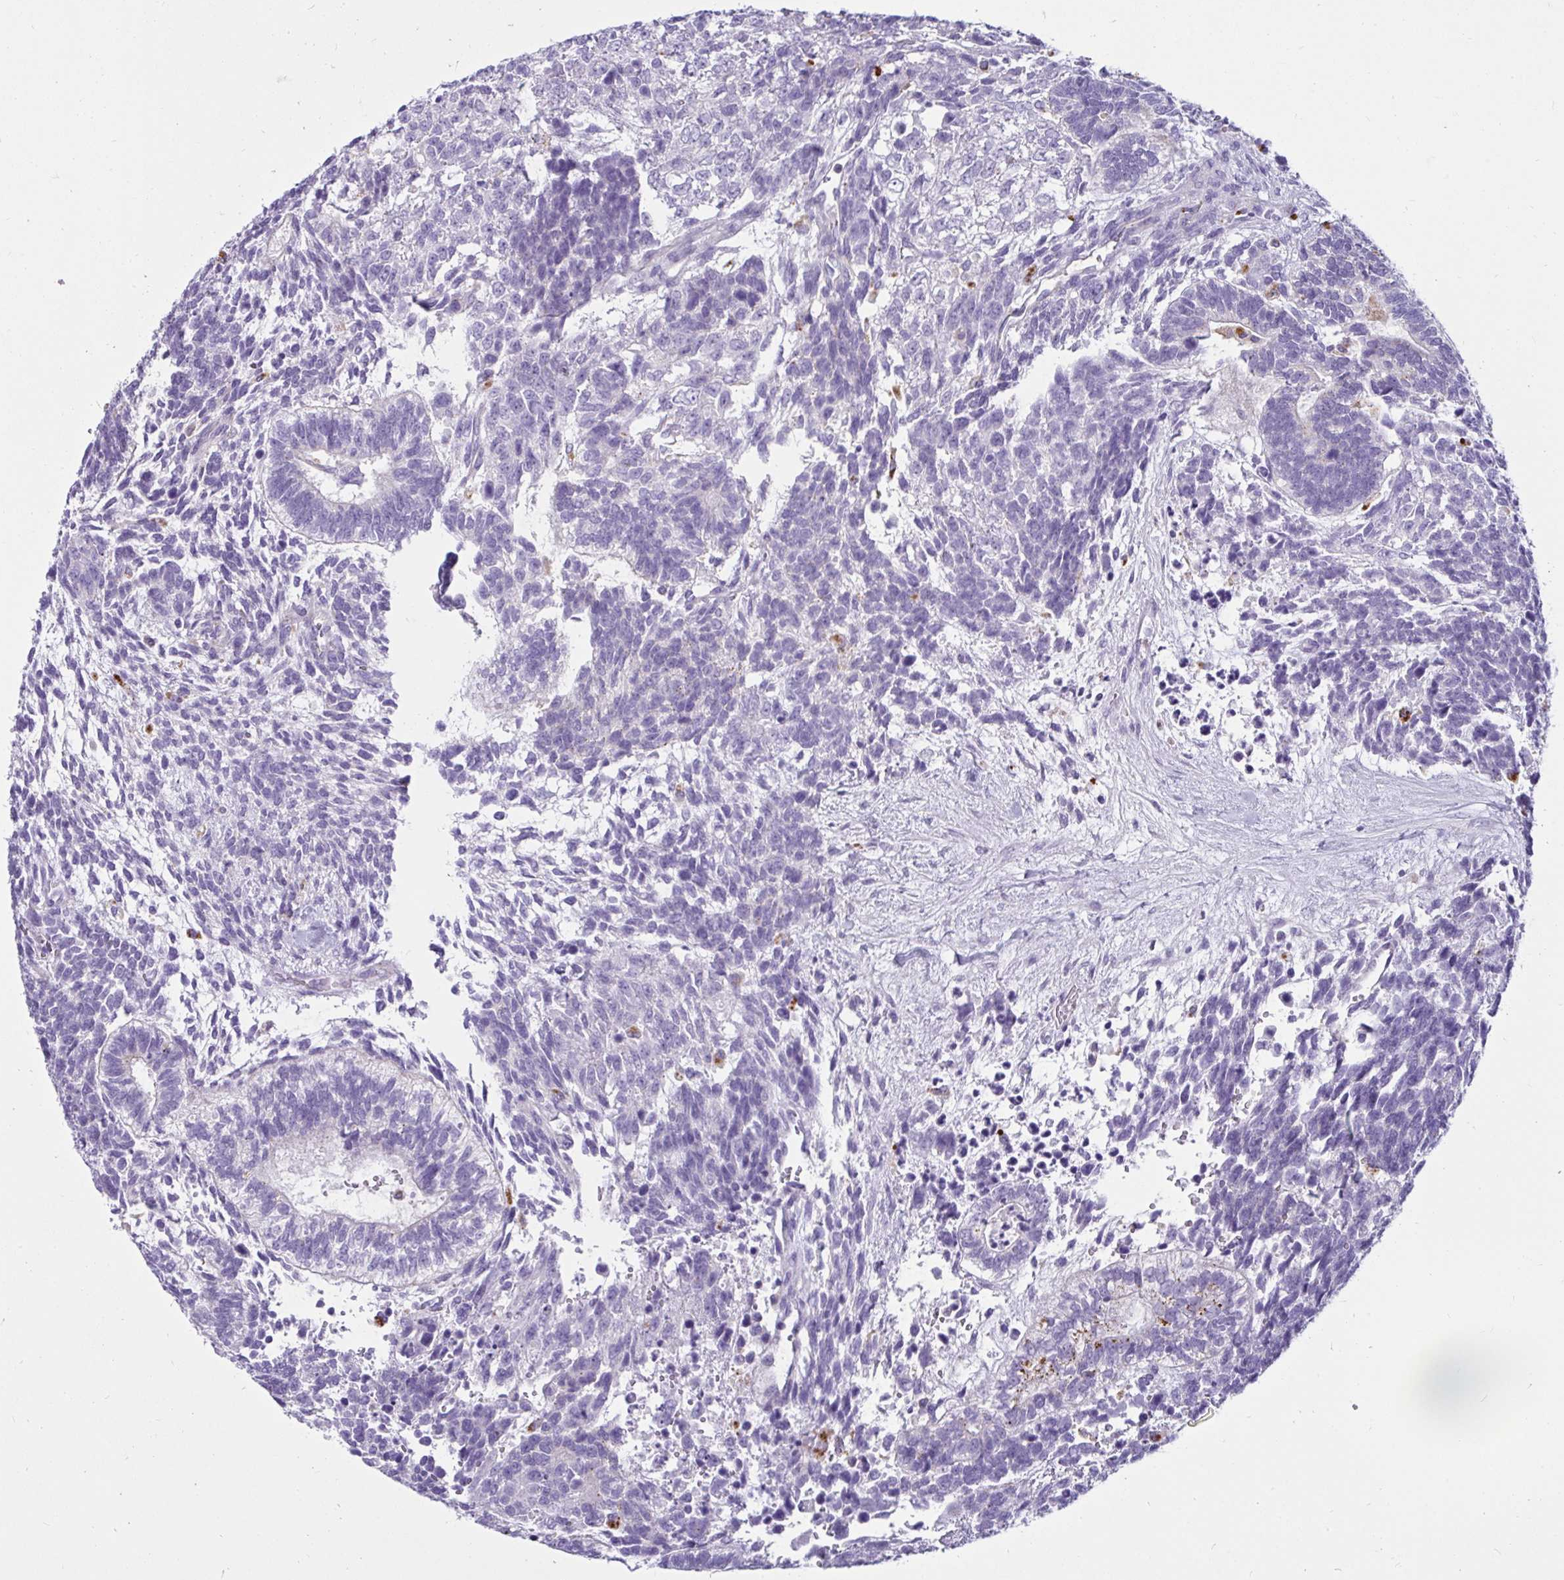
{"staining": {"intensity": "negative", "quantity": "none", "location": "none"}, "tissue": "testis cancer", "cell_type": "Tumor cells", "image_type": "cancer", "snomed": [{"axis": "morphology", "description": "Carcinoma, Embryonal, NOS"}, {"axis": "topography", "description": "Testis"}], "caption": "Photomicrograph shows no significant protein positivity in tumor cells of testis cancer.", "gene": "CTSZ", "patient": {"sex": "male", "age": 23}}